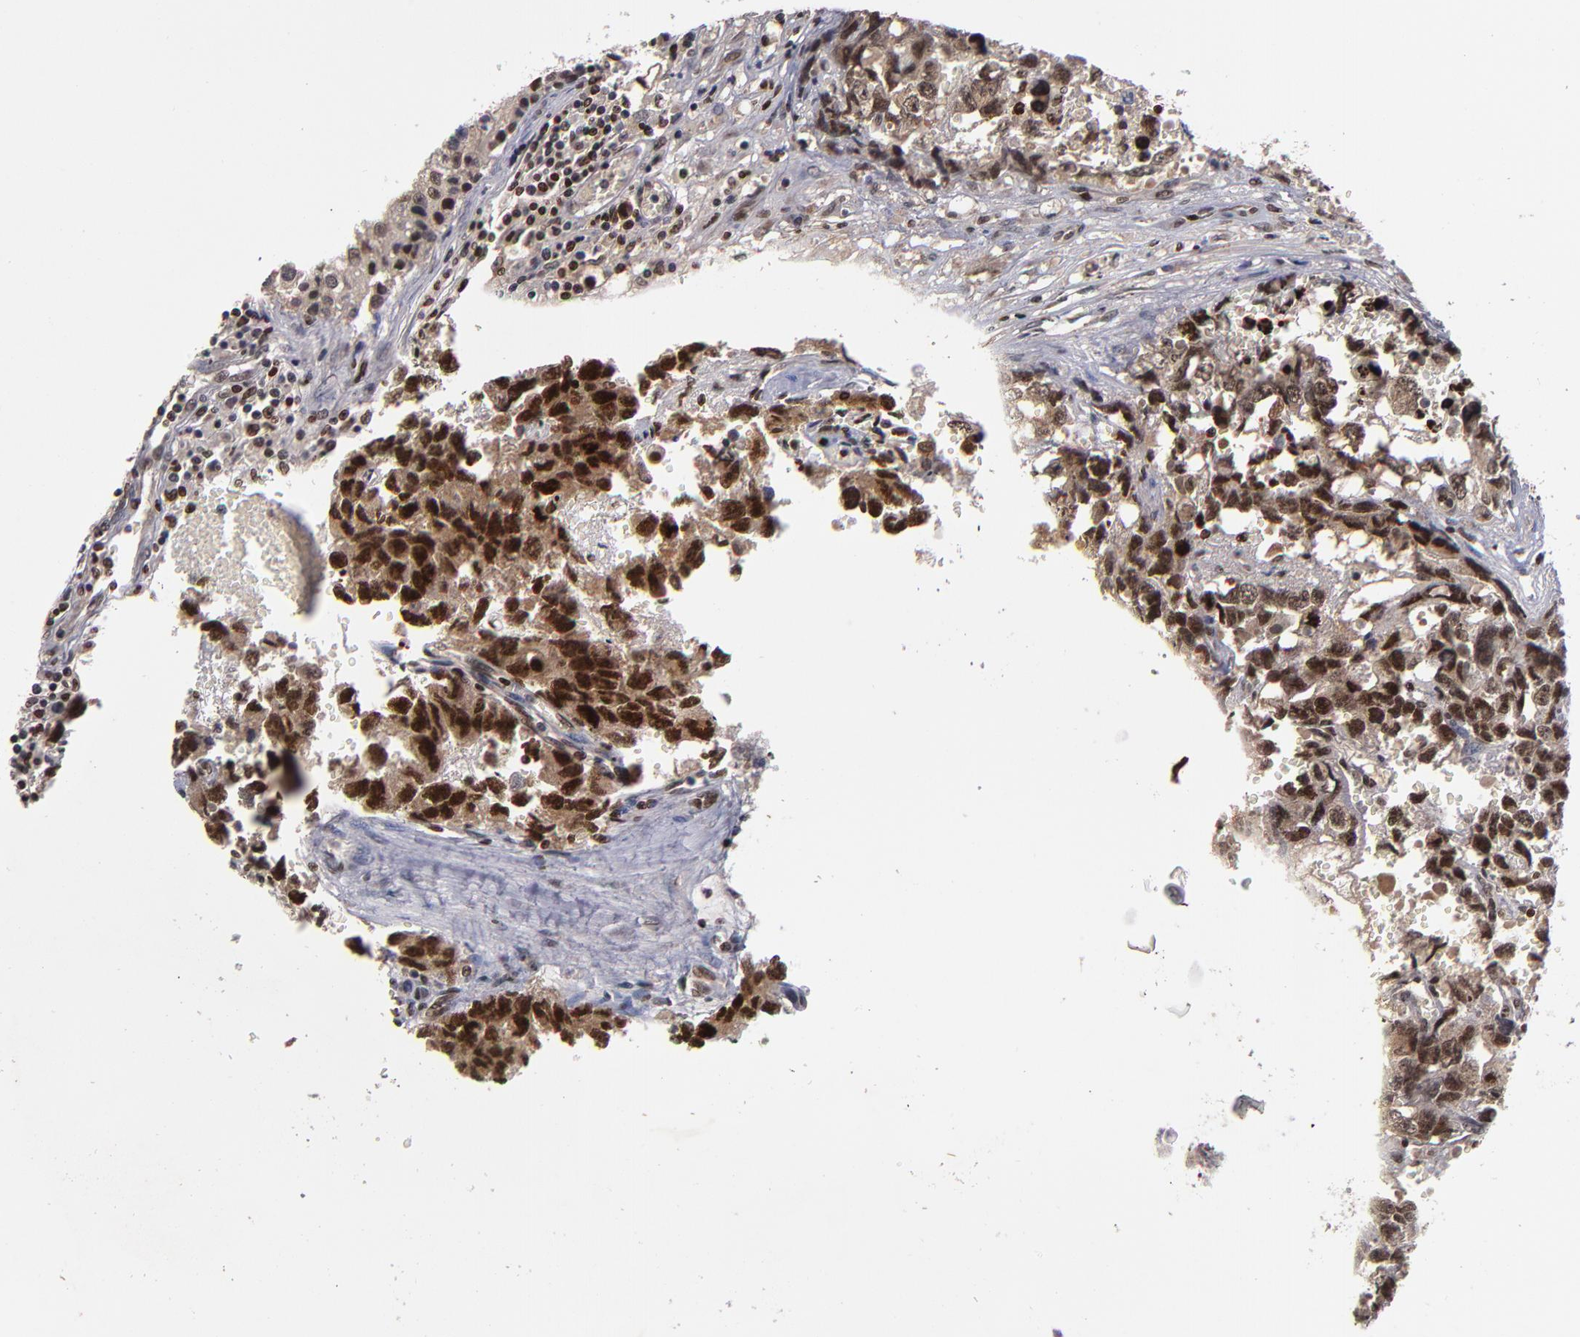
{"staining": {"intensity": "strong", "quantity": ">75%", "location": "nuclear"}, "tissue": "testis cancer", "cell_type": "Tumor cells", "image_type": "cancer", "snomed": [{"axis": "morphology", "description": "Carcinoma, Embryonal, NOS"}, {"axis": "topography", "description": "Testis"}], "caption": "Immunohistochemistry (DAB) staining of testis cancer (embryonal carcinoma) demonstrates strong nuclear protein positivity in approximately >75% of tumor cells. The protein of interest is shown in brown color, while the nuclei are stained blue.", "gene": "KDM6A", "patient": {"sex": "male", "age": 31}}